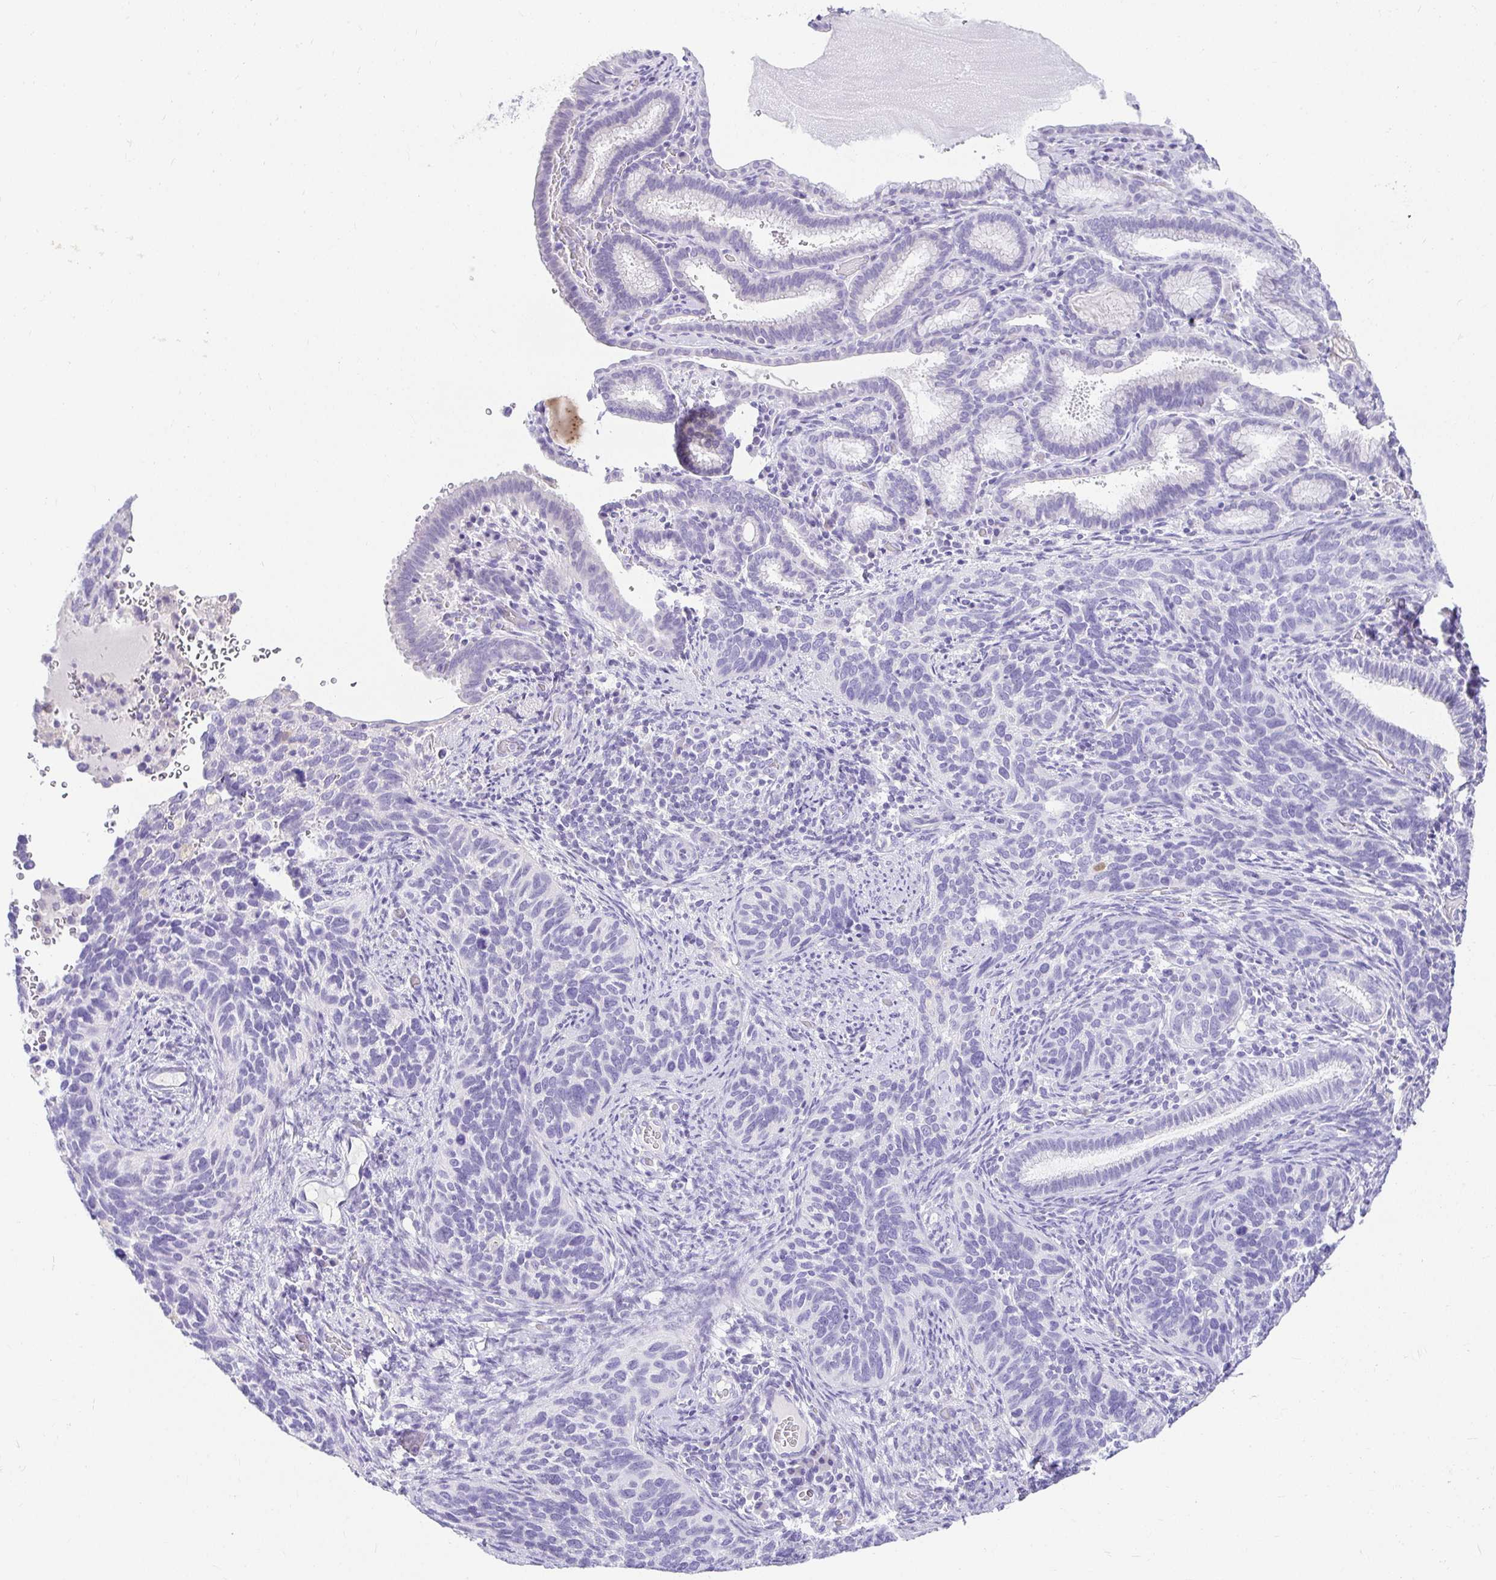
{"staining": {"intensity": "negative", "quantity": "none", "location": "none"}, "tissue": "cervical cancer", "cell_type": "Tumor cells", "image_type": "cancer", "snomed": [{"axis": "morphology", "description": "Squamous cell carcinoma, NOS"}, {"axis": "topography", "description": "Cervix"}], "caption": "Cervical cancer was stained to show a protein in brown. There is no significant positivity in tumor cells.", "gene": "CHAT", "patient": {"sex": "female", "age": 51}}